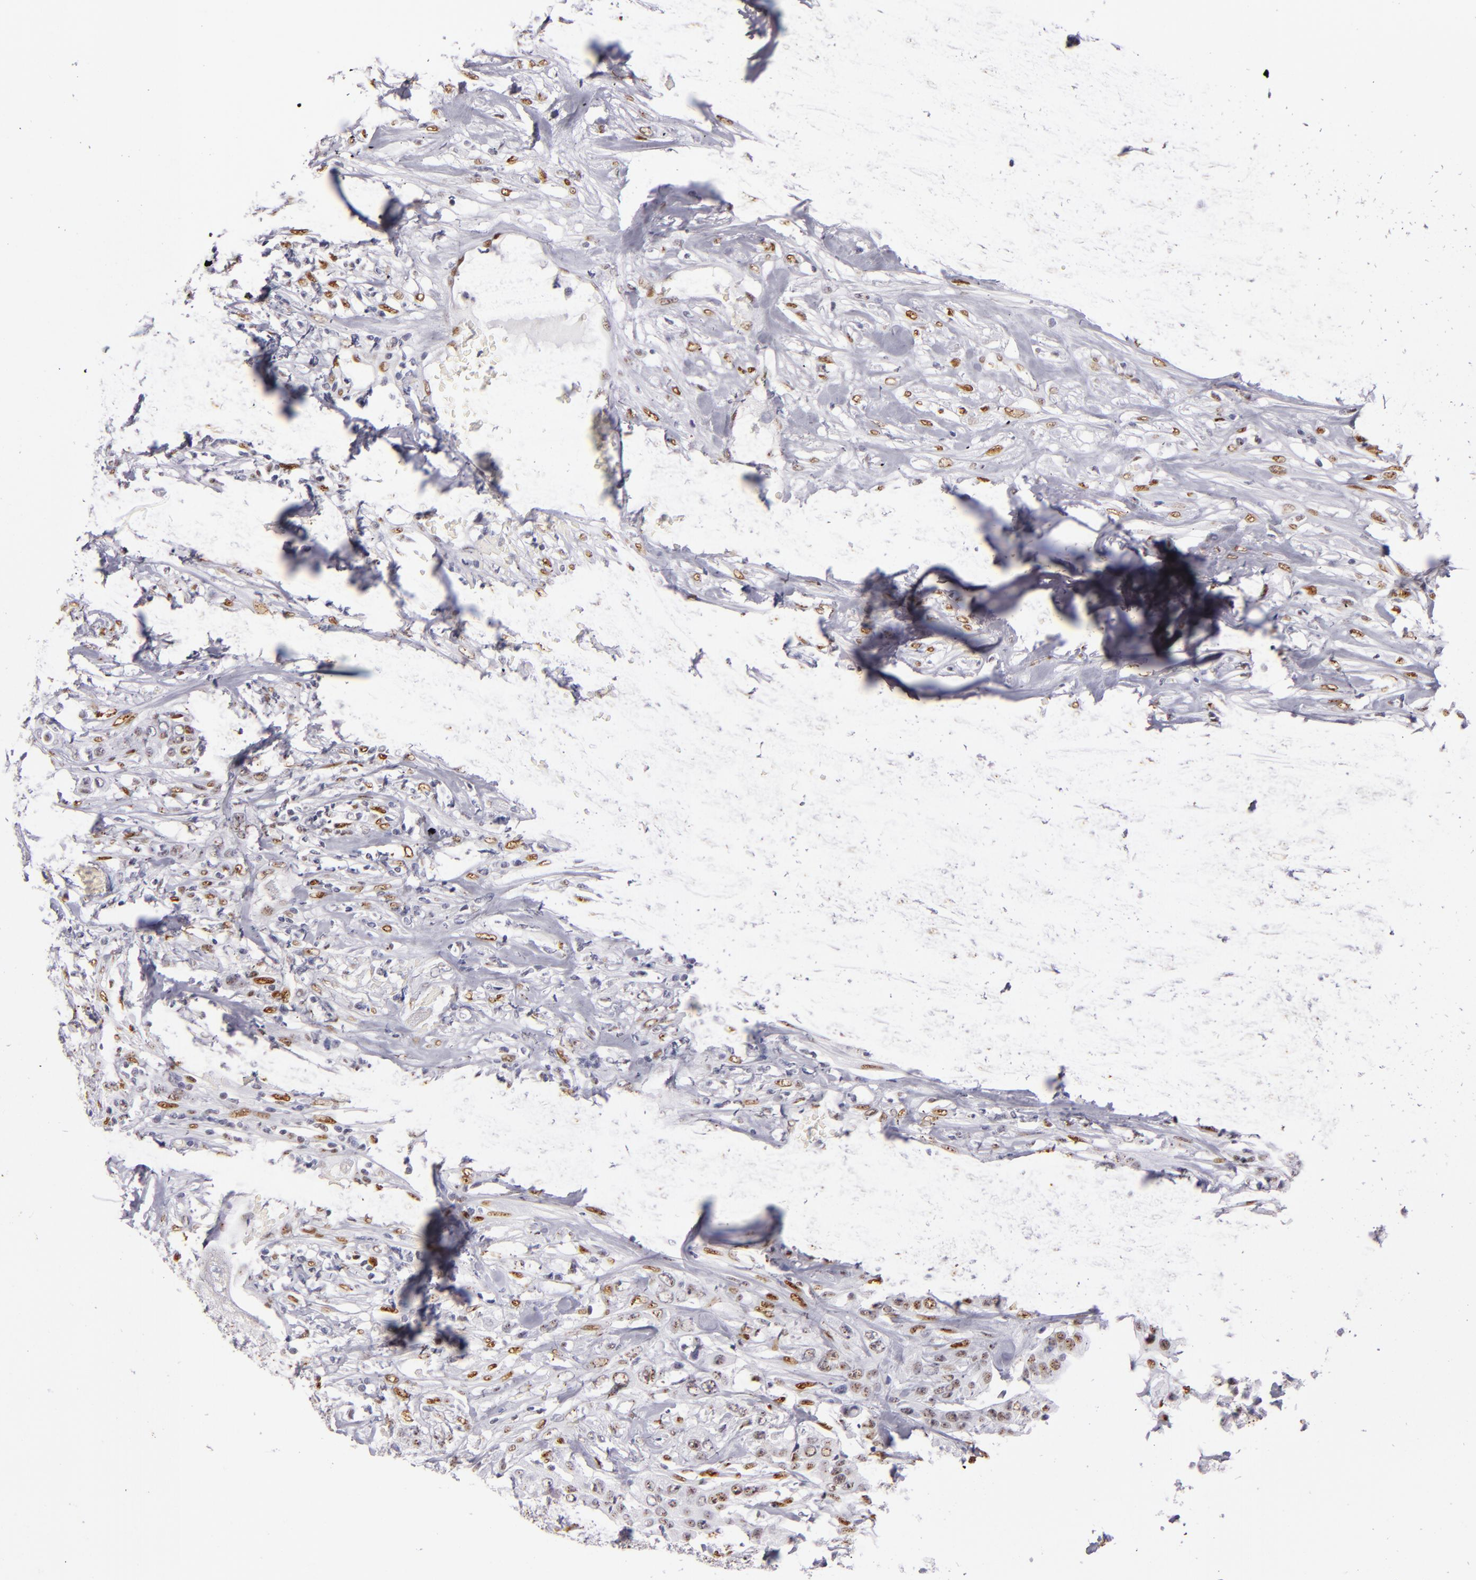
{"staining": {"intensity": "moderate", "quantity": "25%-75%", "location": "nuclear"}, "tissue": "urothelial cancer", "cell_type": "Tumor cells", "image_type": "cancer", "snomed": [{"axis": "morphology", "description": "Urothelial carcinoma, High grade"}, {"axis": "topography", "description": "Urinary bladder"}], "caption": "Protein staining demonstrates moderate nuclear expression in about 25%-75% of tumor cells in urothelial cancer.", "gene": "TOP3A", "patient": {"sex": "male", "age": 74}}